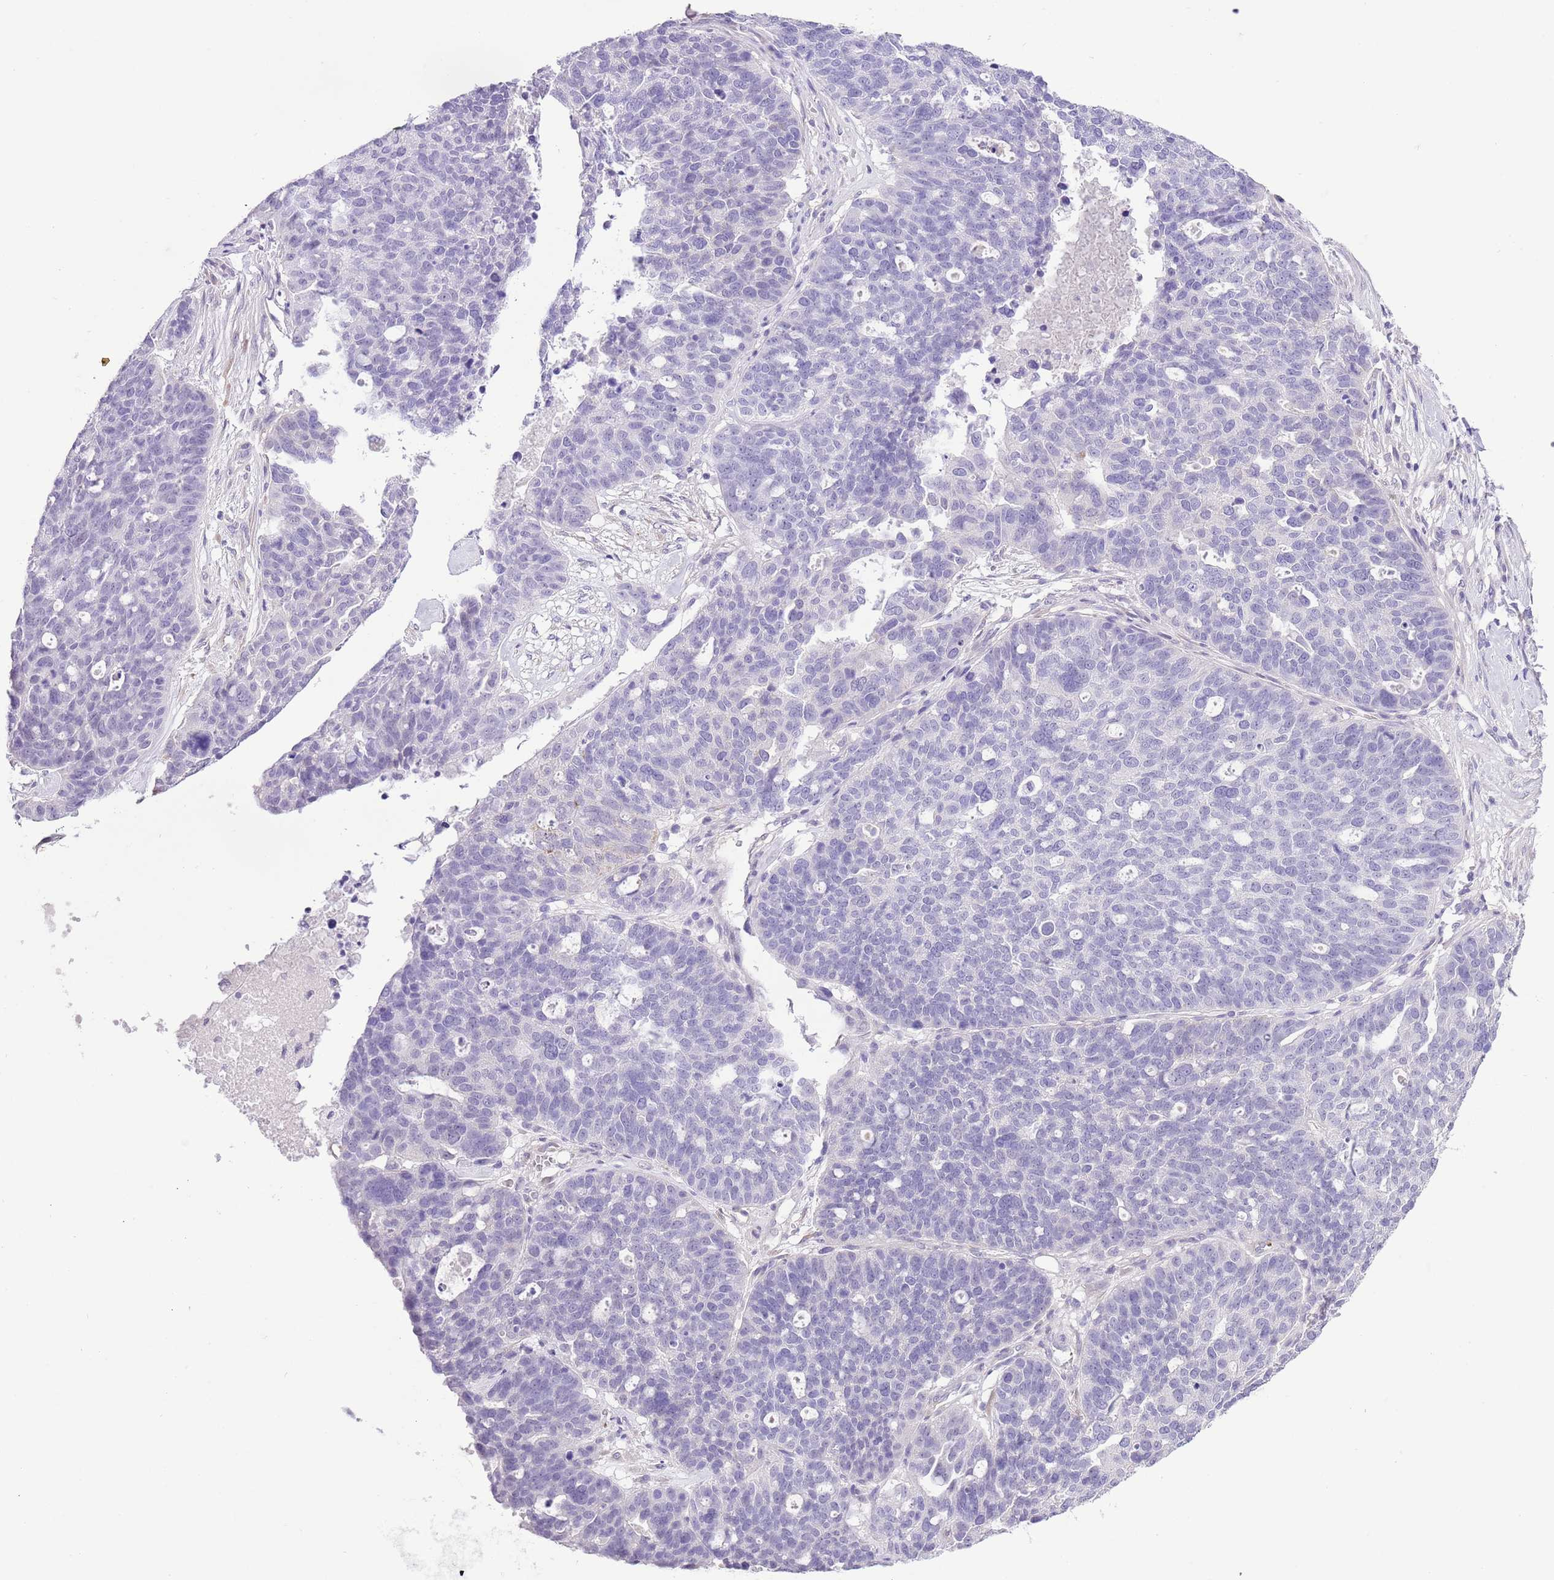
{"staining": {"intensity": "negative", "quantity": "none", "location": "none"}, "tissue": "ovarian cancer", "cell_type": "Tumor cells", "image_type": "cancer", "snomed": [{"axis": "morphology", "description": "Cystadenocarcinoma, serous, NOS"}, {"axis": "topography", "description": "Ovary"}], "caption": "Human ovarian cancer stained for a protein using immunohistochemistry (IHC) demonstrates no expression in tumor cells.", "gene": "MIDN", "patient": {"sex": "female", "age": 59}}